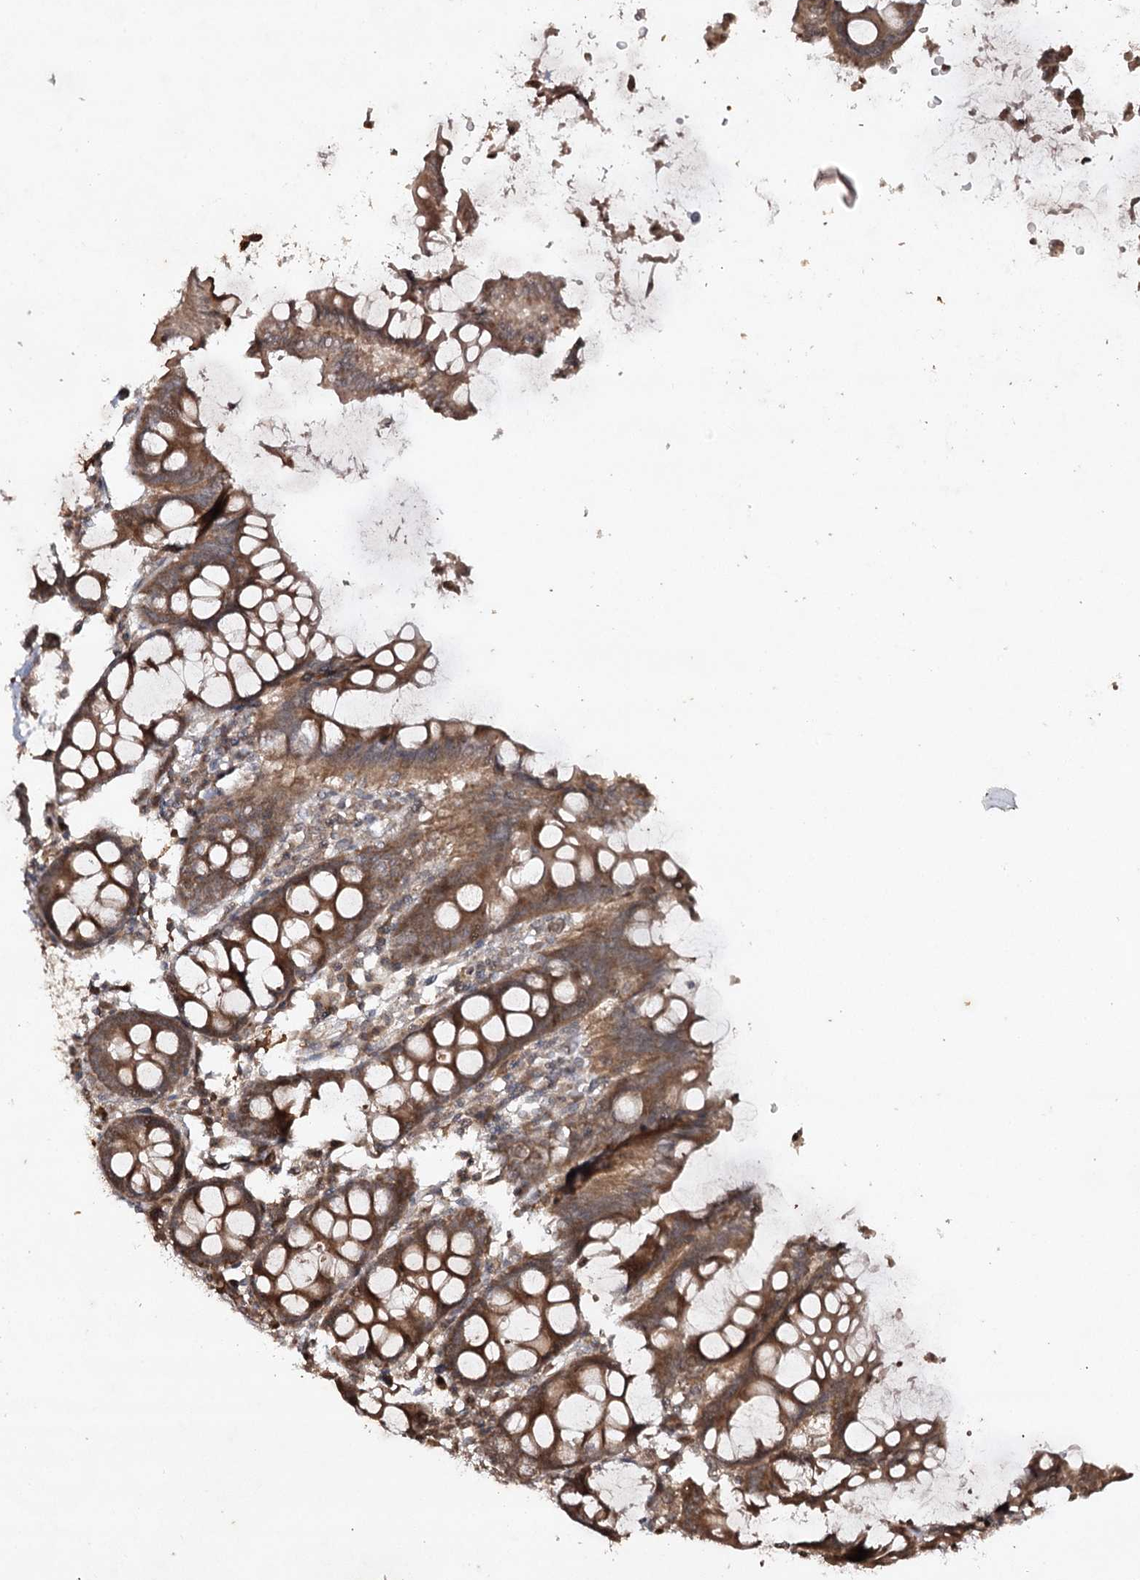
{"staining": {"intensity": "moderate", "quantity": ">75%", "location": "cytoplasmic/membranous"}, "tissue": "colon", "cell_type": "Endothelial cells", "image_type": "normal", "snomed": [{"axis": "morphology", "description": "Normal tissue, NOS"}, {"axis": "topography", "description": "Colon"}], "caption": "Immunohistochemical staining of benign colon reveals >75% levels of moderate cytoplasmic/membranous protein positivity in about >75% of endothelial cells.", "gene": "CYP2B6", "patient": {"sex": "female", "age": 79}}